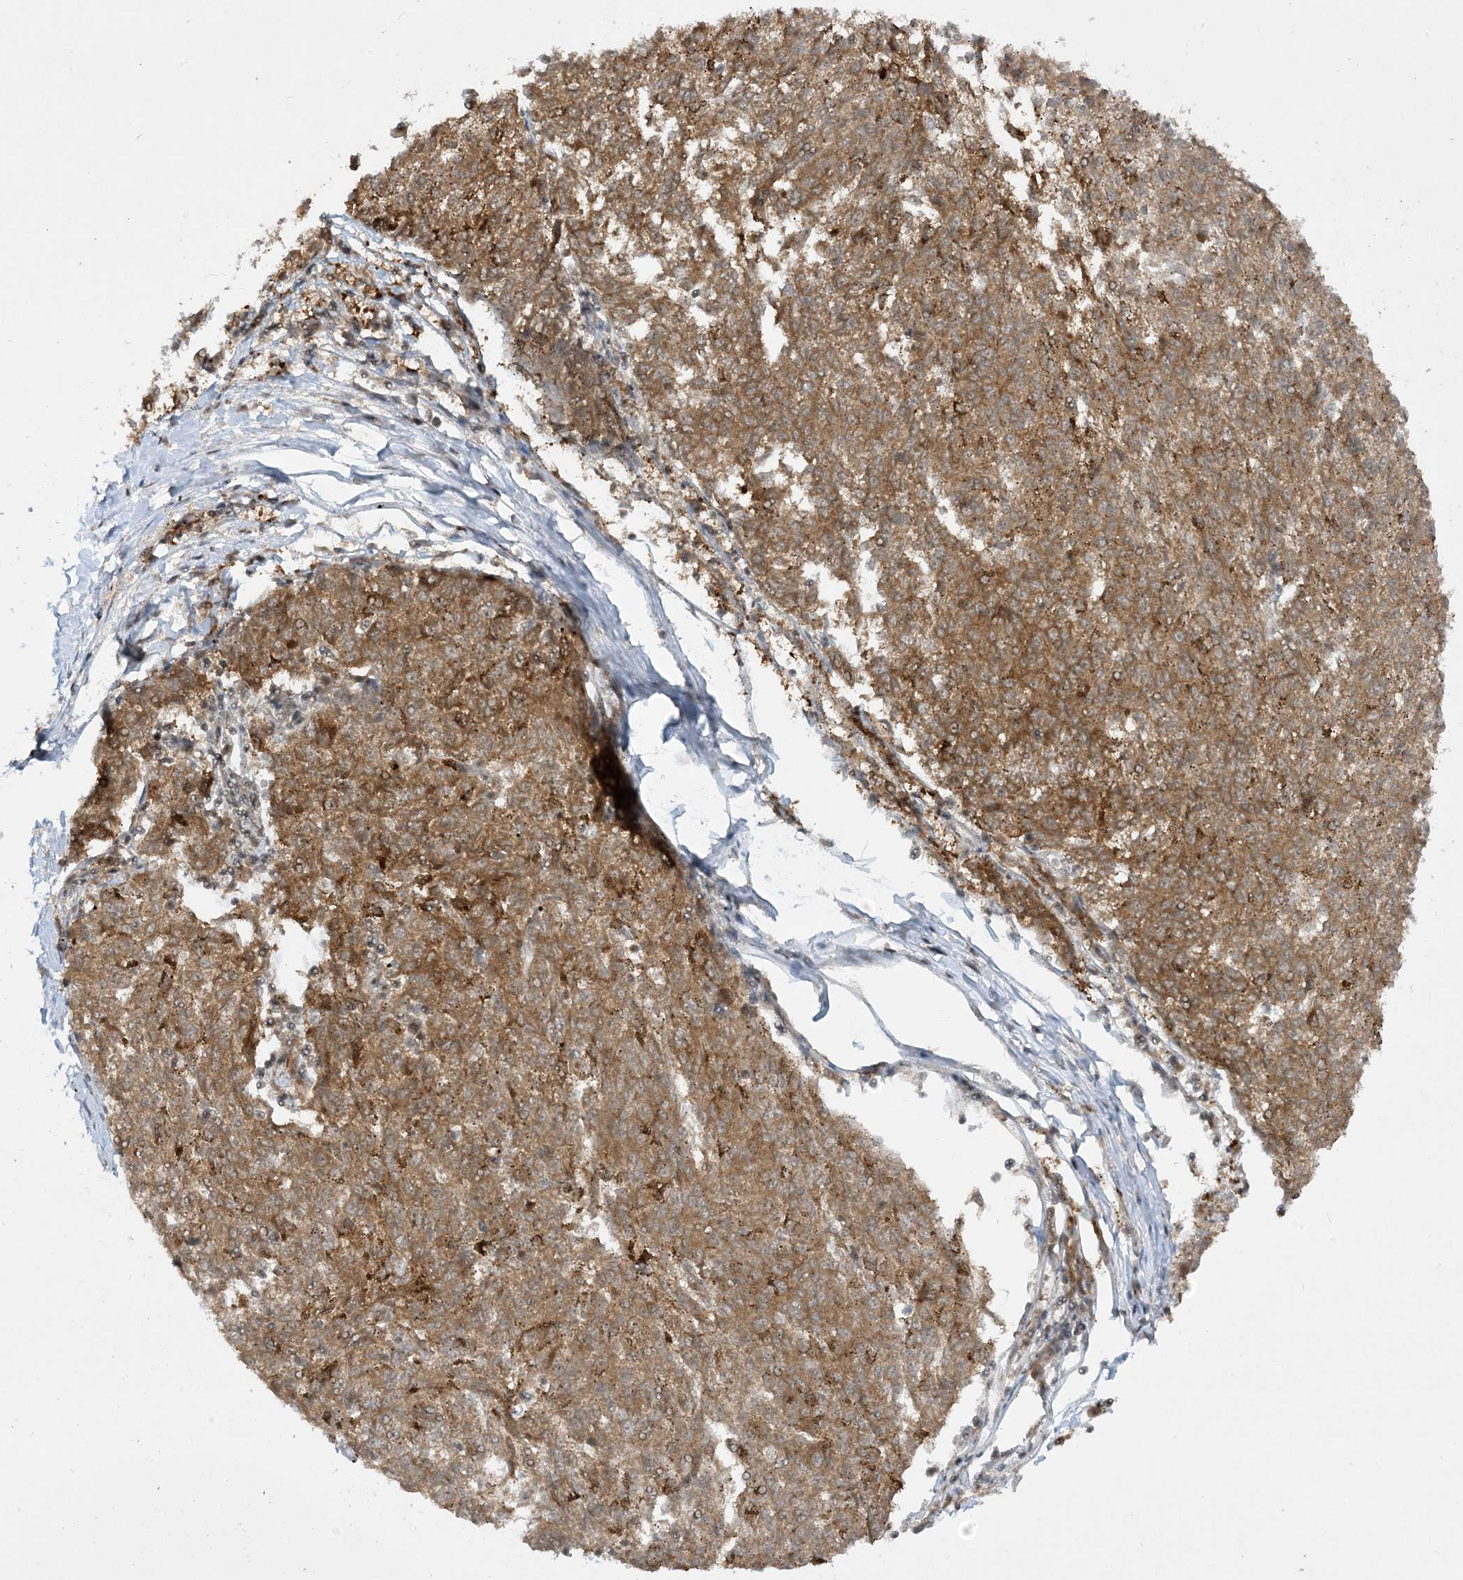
{"staining": {"intensity": "moderate", "quantity": ">75%", "location": "cytoplasmic/membranous"}, "tissue": "melanoma", "cell_type": "Tumor cells", "image_type": "cancer", "snomed": [{"axis": "morphology", "description": "Malignant melanoma, NOS"}, {"axis": "topography", "description": "Skin"}], "caption": "This histopathology image demonstrates melanoma stained with IHC to label a protein in brown. The cytoplasmic/membranous of tumor cells show moderate positivity for the protein. Nuclei are counter-stained blue.", "gene": "CERT1", "patient": {"sex": "female", "age": 72}}